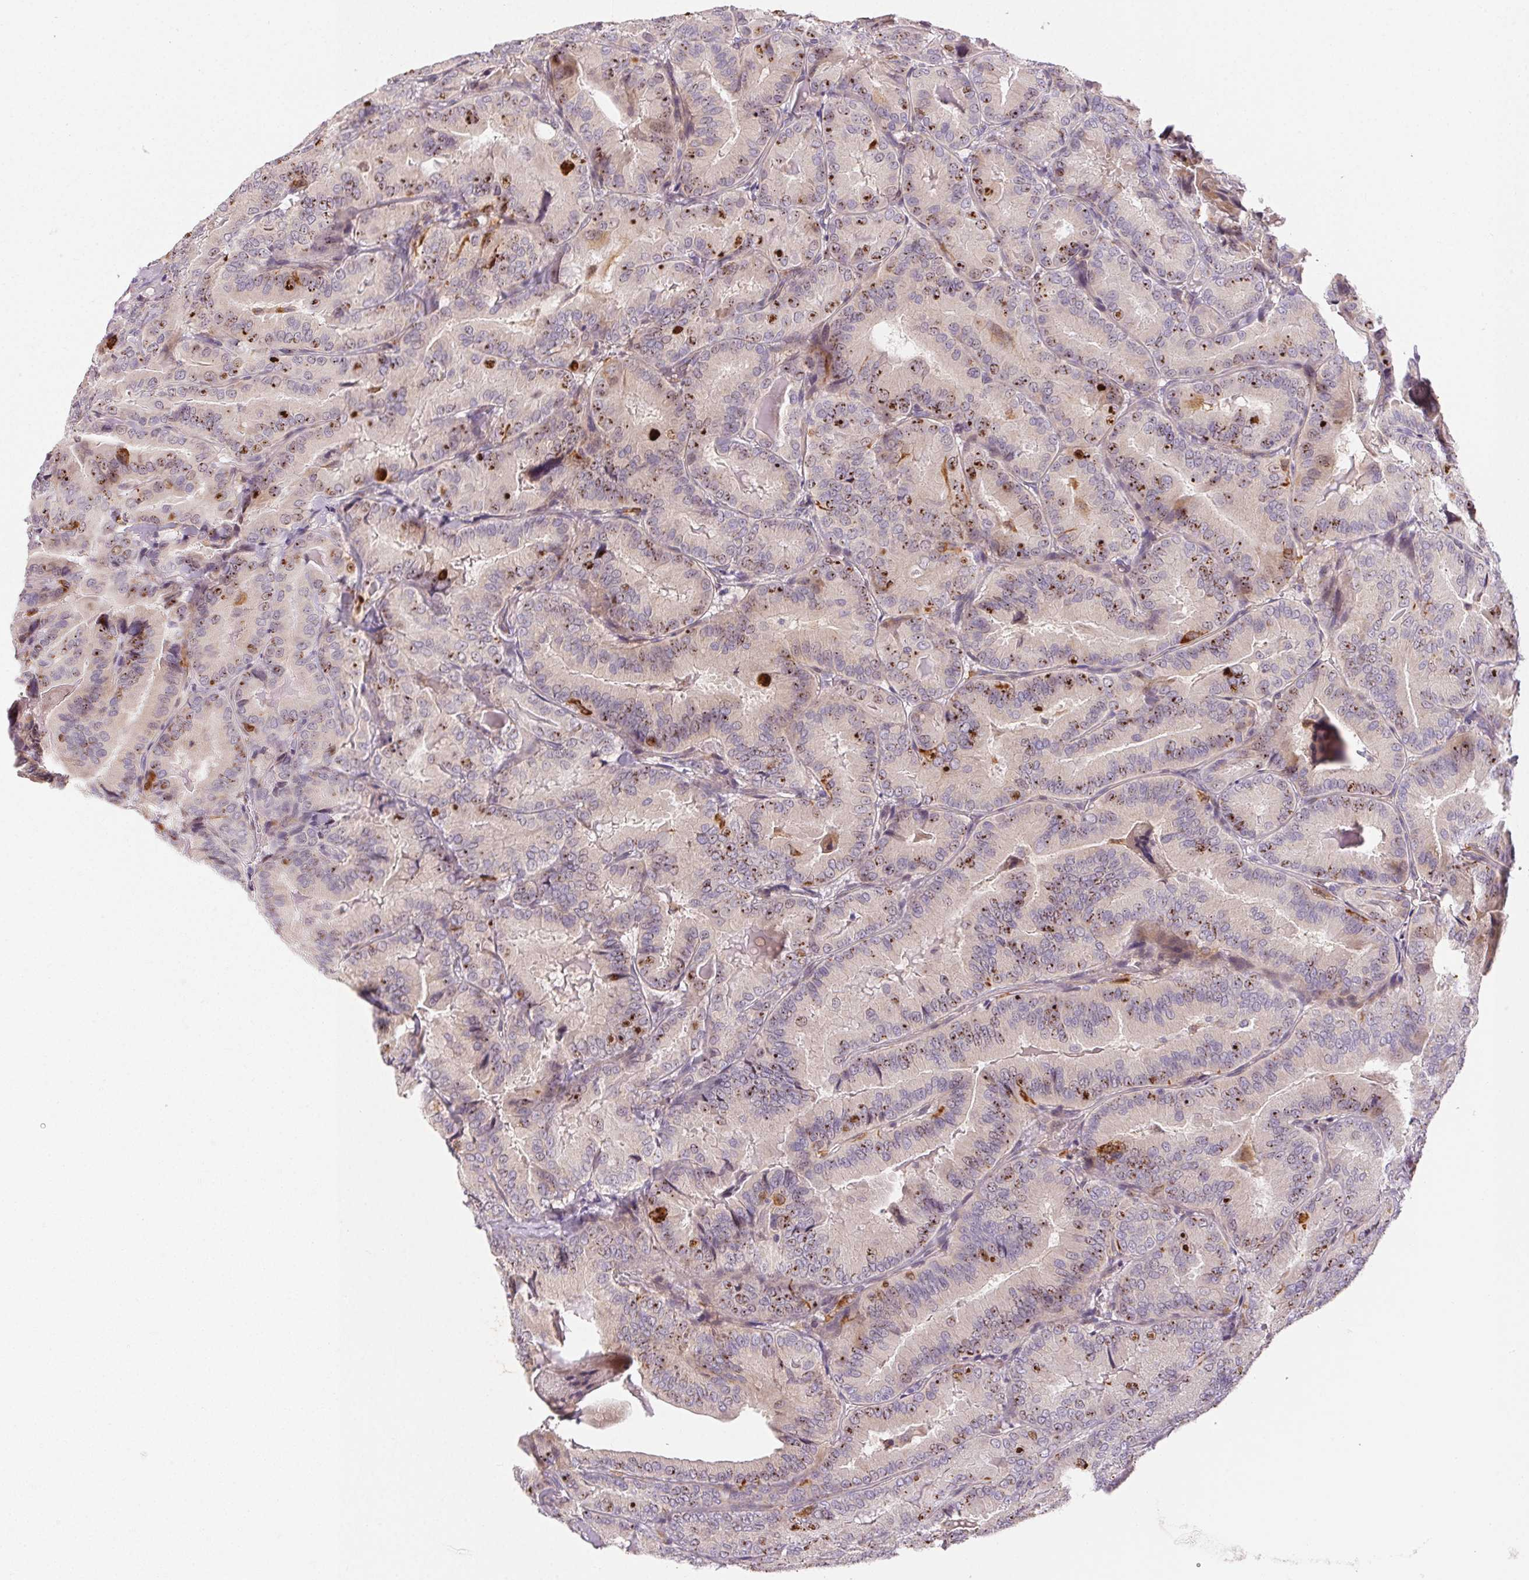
{"staining": {"intensity": "moderate", "quantity": "<25%", "location": "cytoplasmic/membranous,nuclear"}, "tissue": "thyroid cancer", "cell_type": "Tumor cells", "image_type": "cancer", "snomed": [{"axis": "morphology", "description": "Papillary adenocarcinoma, NOS"}, {"axis": "topography", "description": "Thyroid gland"}], "caption": "Thyroid cancer was stained to show a protein in brown. There is low levels of moderate cytoplasmic/membranous and nuclear staining in approximately <25% of tumor cells.", "gene": "RPGRIP1", "patient": {"sex": "male", "age": 61}}